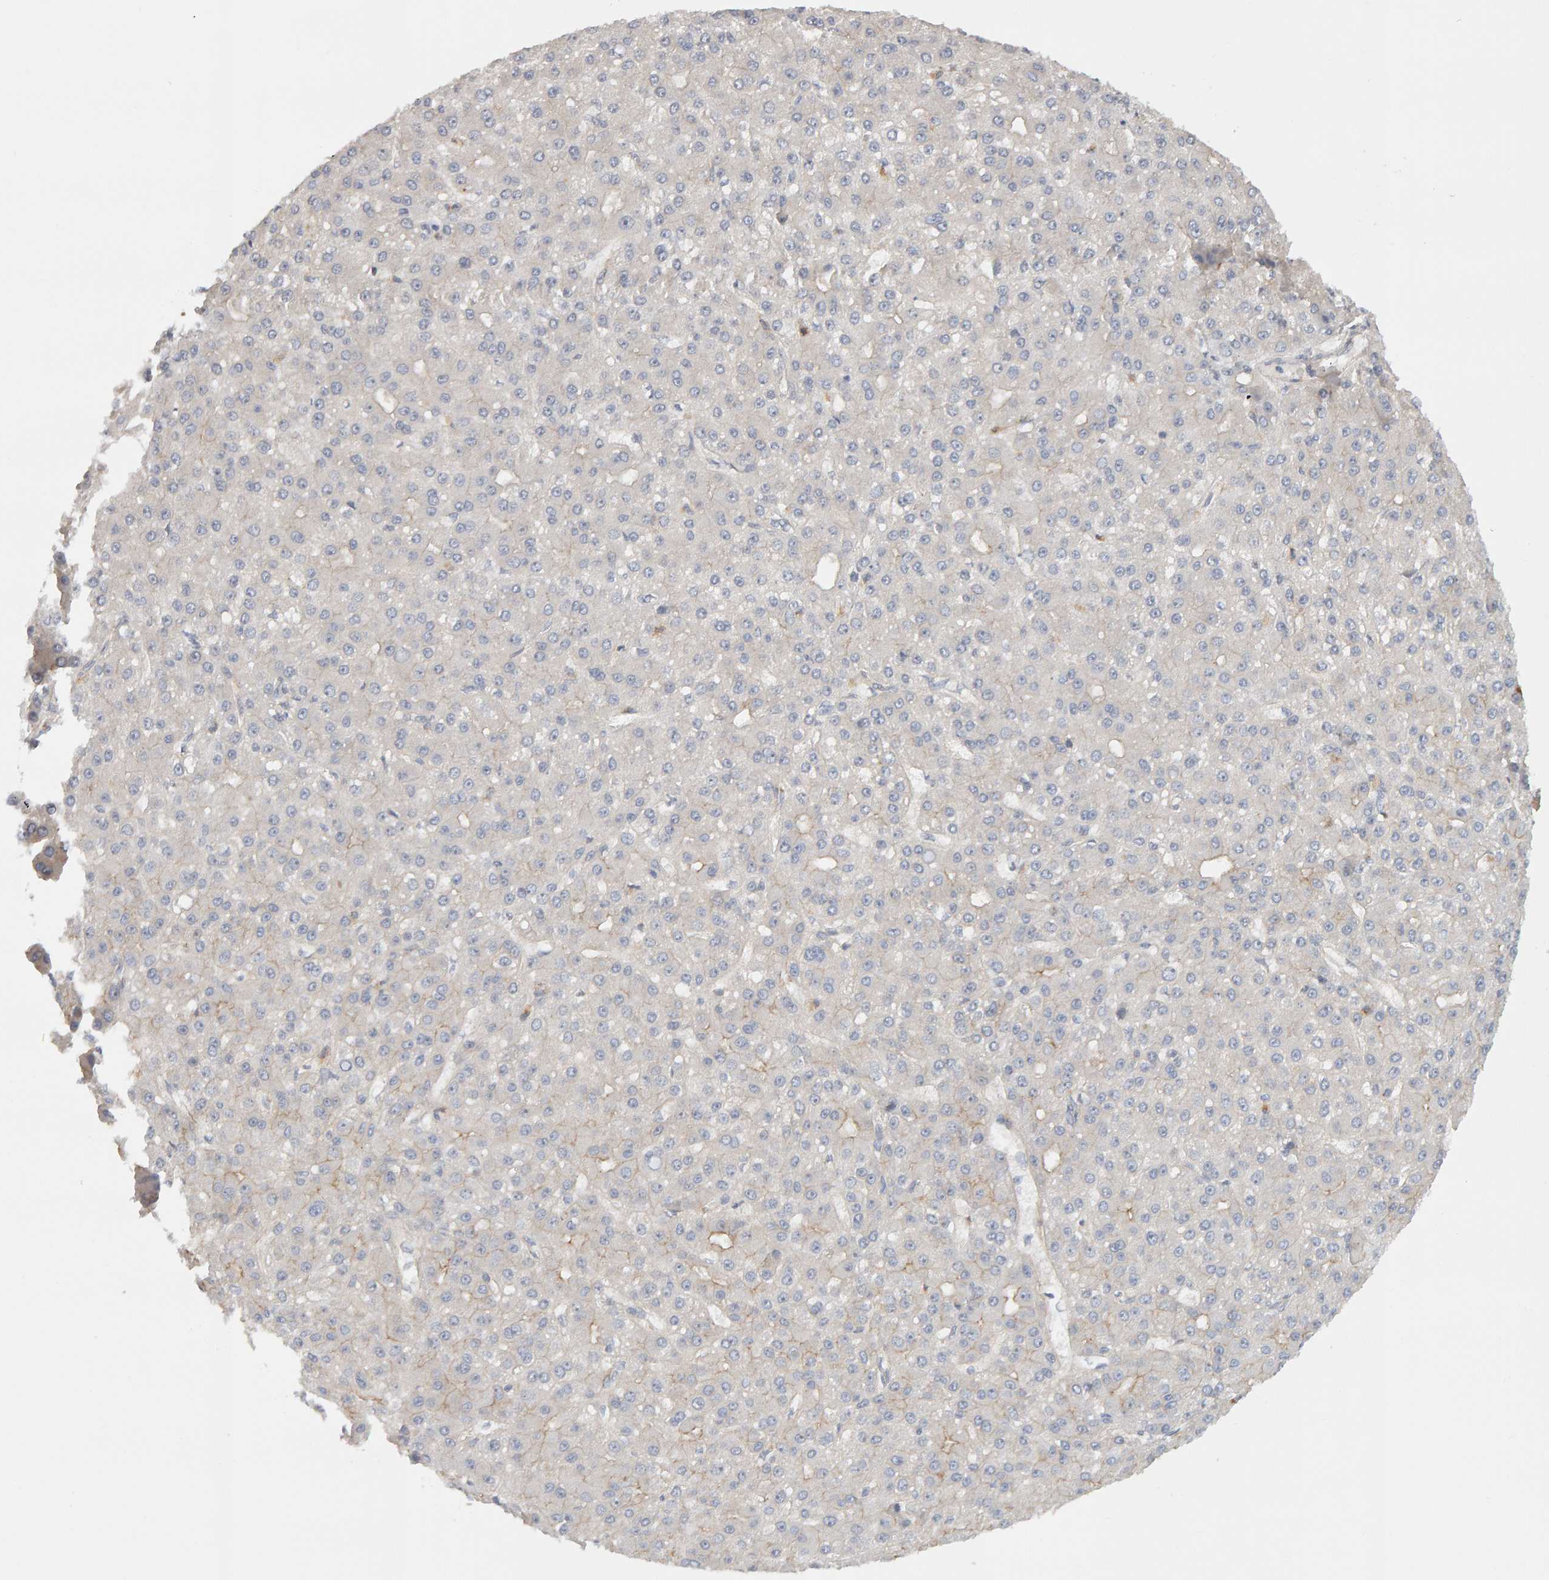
{"staining": {"intensity": "weak", "quantity": "<25%", "location": "cytoplasmic/membranous"}, "tissue": "liver cancer", "cell_type": "Tumor cells", "image_type": "cancer", "snomed": [{"axis": "morphology", "description": "Carcinoma, Hepatocellular, NOS"}, {"axis": "topography", "description": "Liver"}], "caption": "IHC of liver cancer shows no expression in tumor cells.", "gene": "PPP1R16A", "patient": {"sex": "male", "age": 67}}